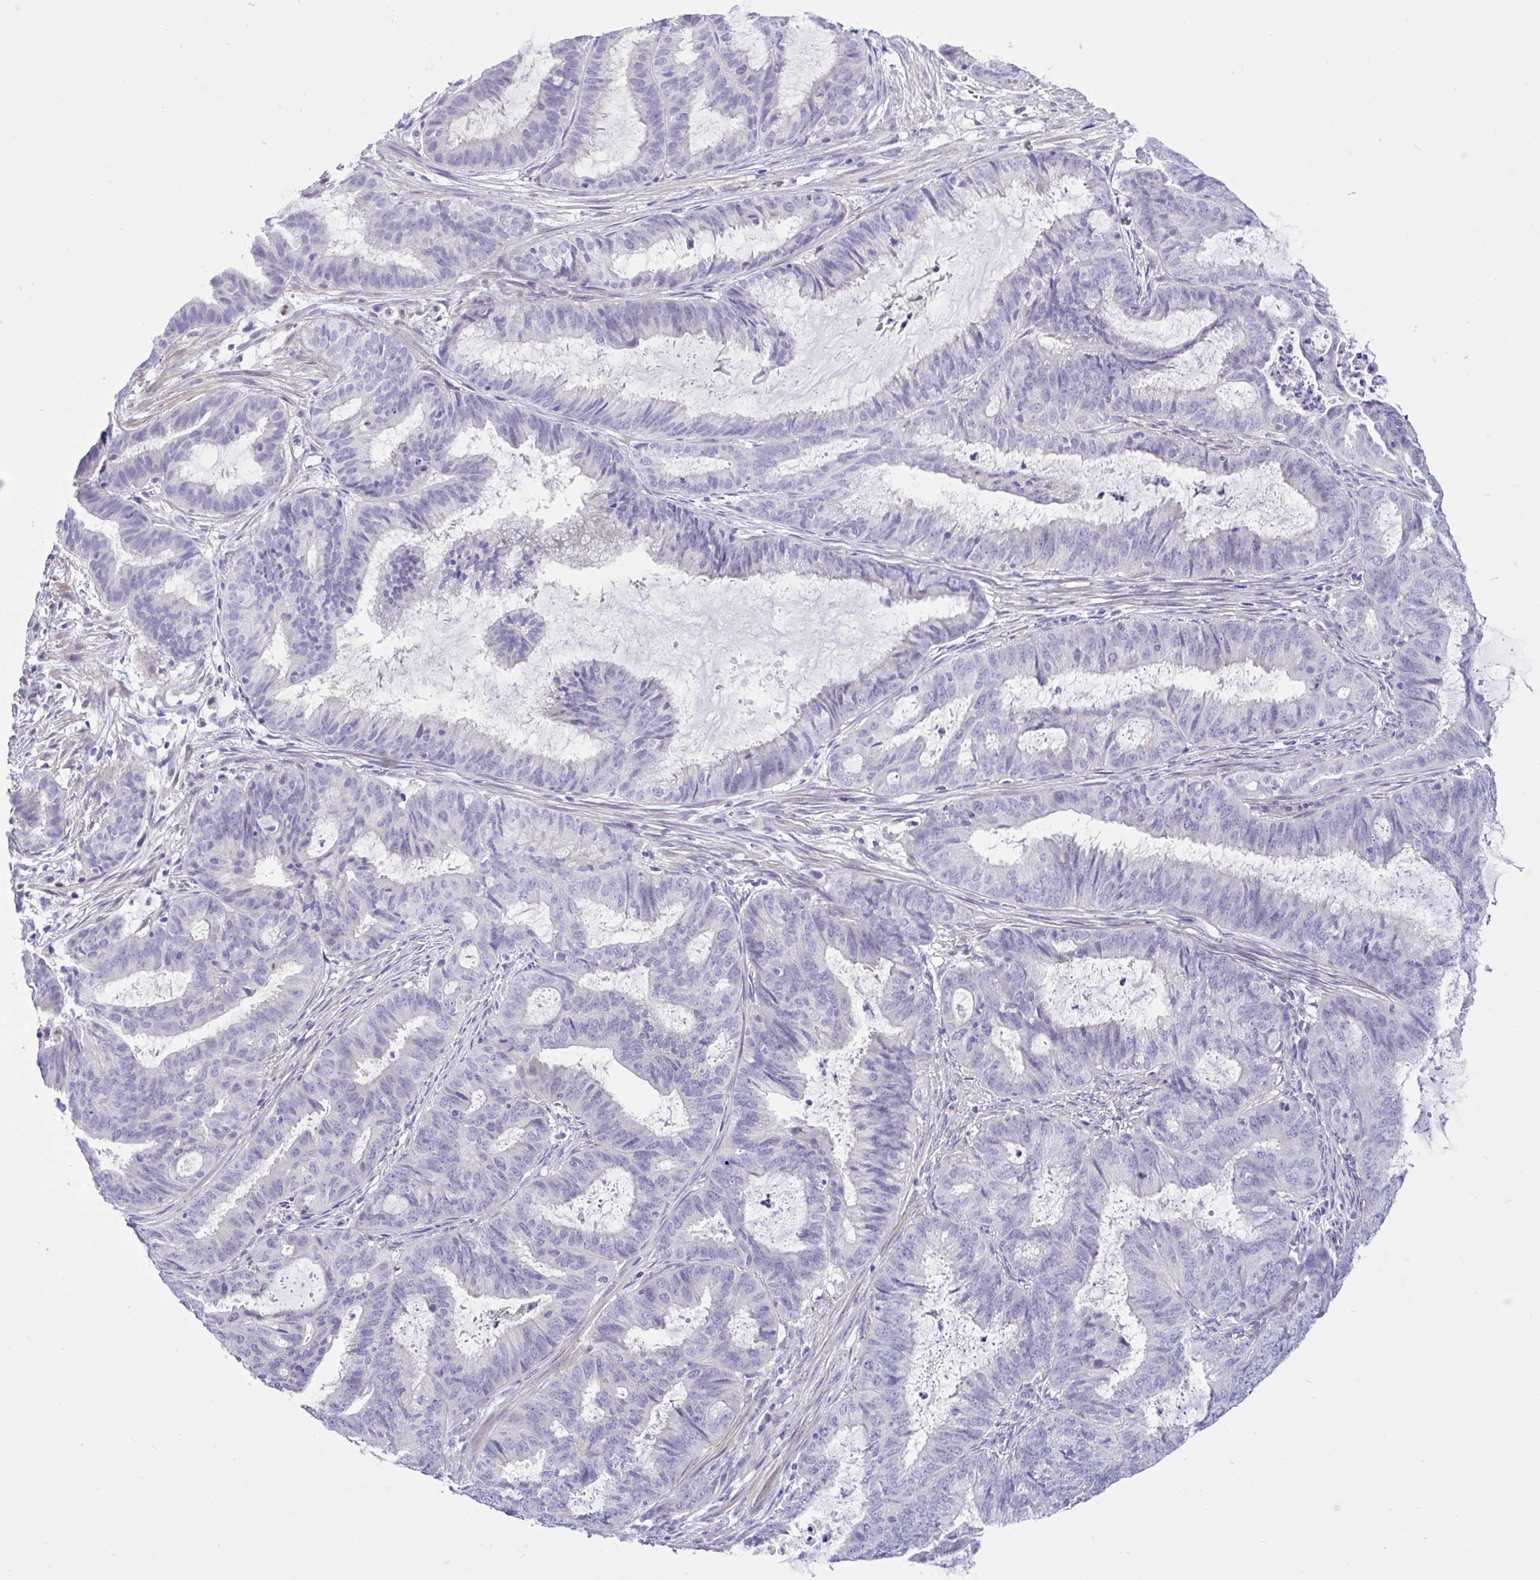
{"staining": {"intensity": "negative", "quantity": "none", "location": "none"}, "tissue": "endometrial cancer", "cell_type": "Tumor cells", "image_type": "cancer", "snomed": [{"axis": "morphology", "description": "Adenocarcinoma, NOS"}, {"axis": "topography", "description": "Endometrium"}], "caption": "Immunohistochemical staining of adenocarcinoma (endometrial) exhibits no significant positivity in tumor cells. (DAB IHC, high magnification).", "gene": "ANO4", "patient": {"sex": "female", "age": 51}}